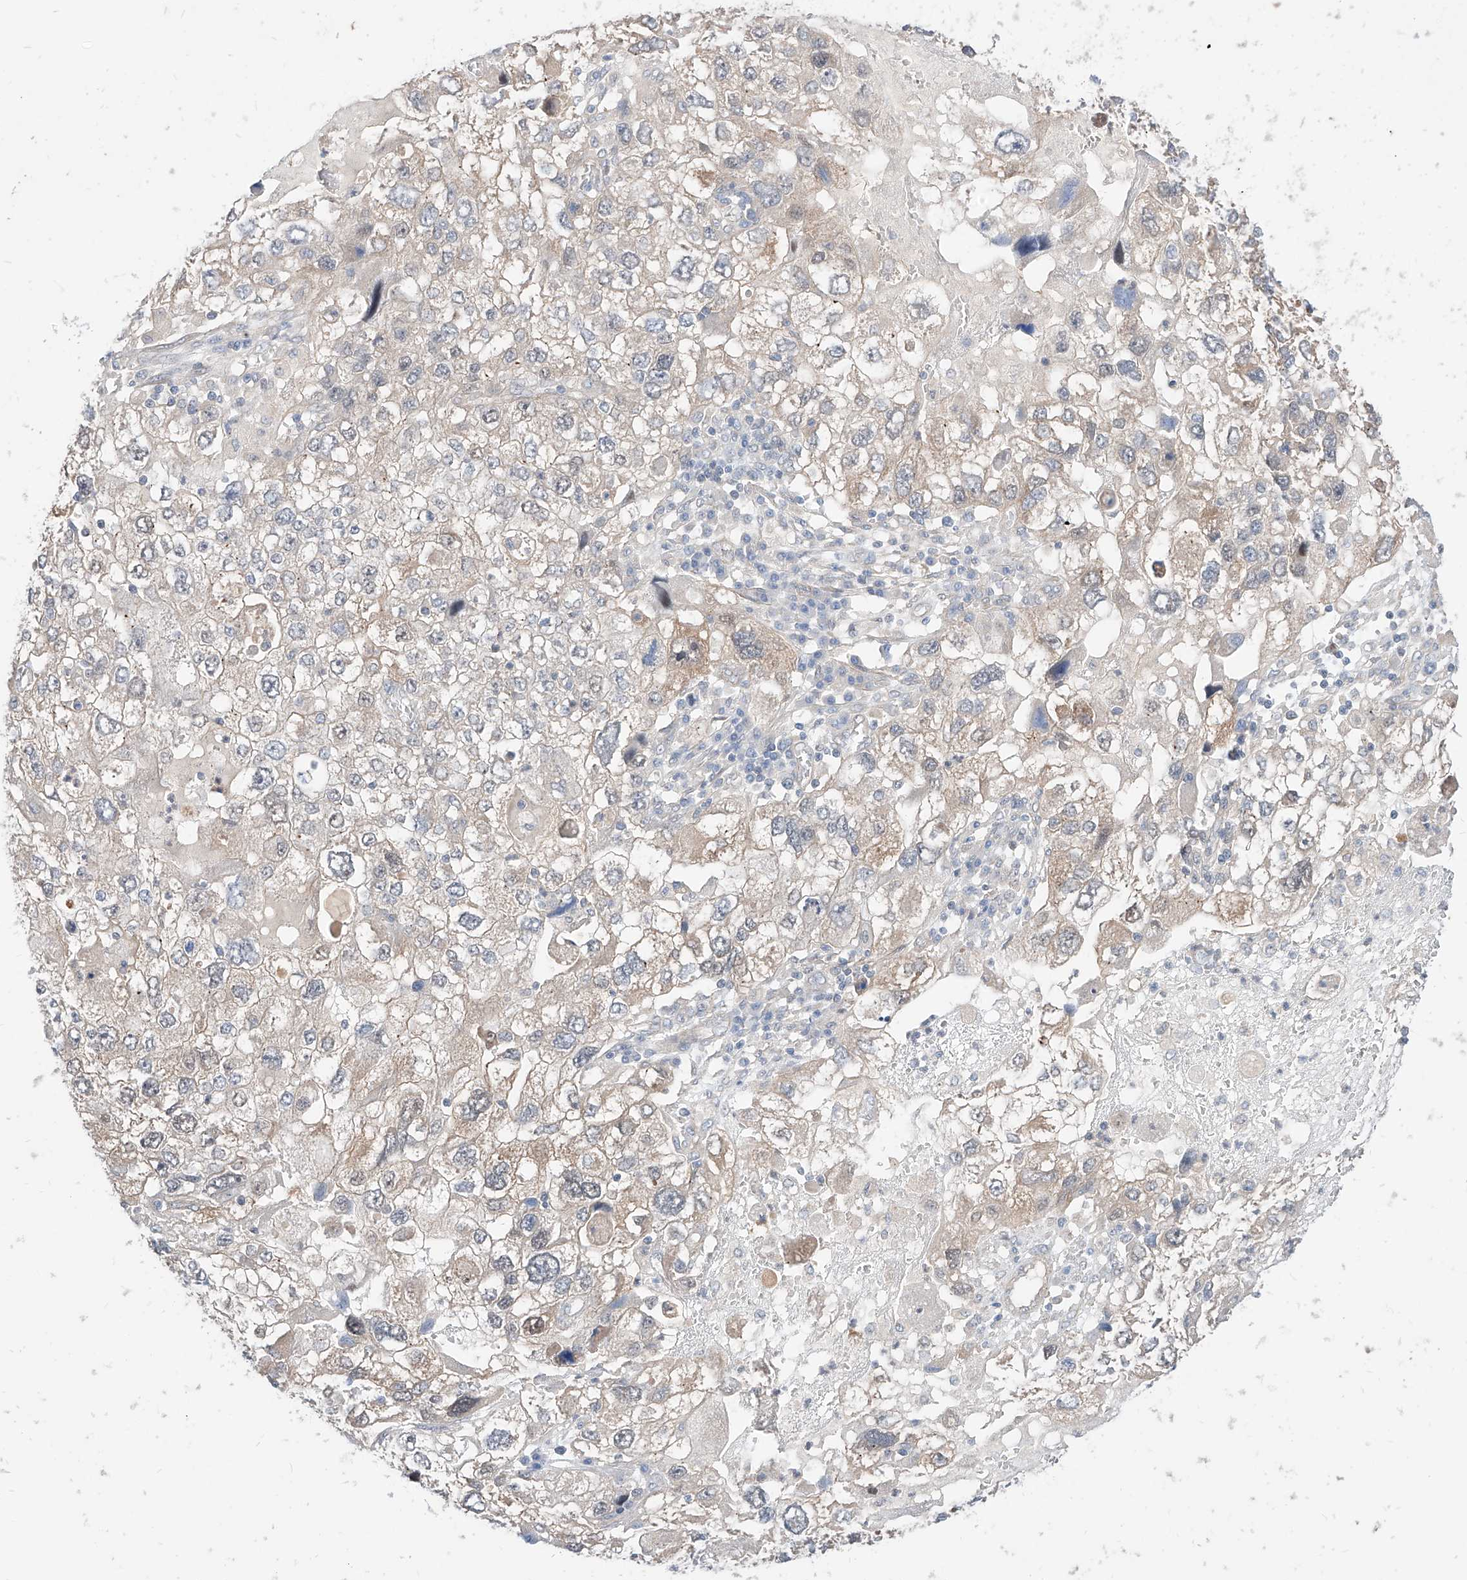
{"staining": {"intensity": "negative", "quantity": "none", "location": "none"}, "tissue": "endometrial cancer", "cell_type": "Tumor cells", "image_type": "cancer", "snomed": [{"axis": "morphology", "description": "Adenocarcinoma, NOS"}, {"axis": "topography", "description": "Endometrium"}], "caption": "There is no significant expression in tumor cells of endometrial cancer.", "gene": "TSNAX", "patient": {"sex": "female", "age": 49}}